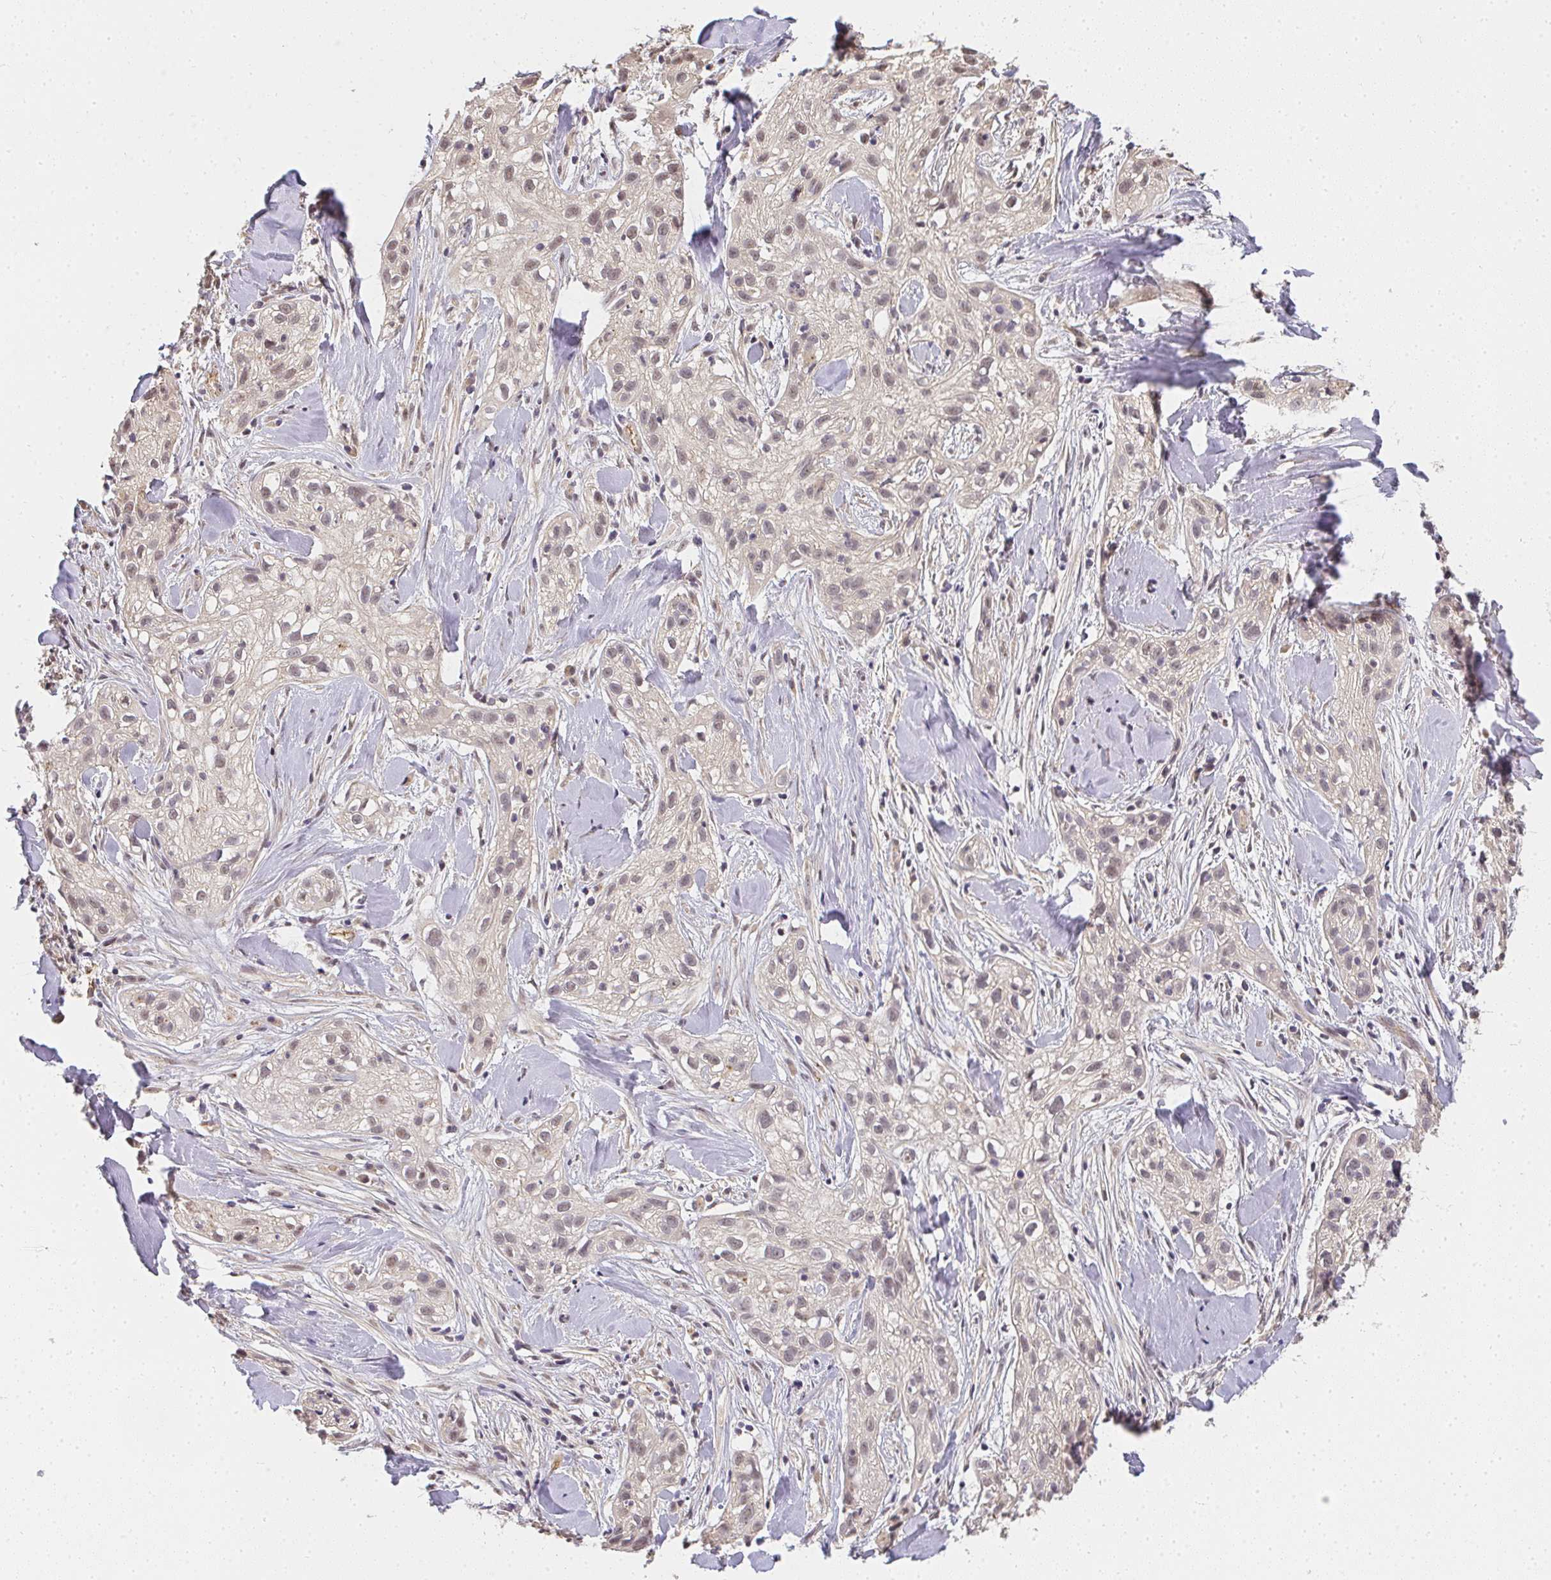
{"staining": {"intensity": "weak", "quantity": "25%-75%", "location": "nuclear"}, "tissue": "skin cancer", "cell_type": "Tumor cells", "image_type": "cancer", "snomed": [{"axis": "morphology", "description": "Squamous cell carcinoma, NOS"}, {"axis": "topography", "description": "Skin"}], "caption": "Tumor cells exhibit weak nuclear positivity in about 25%-75% of cells in squamous cell carcinoma (skin).", "gene": "SLC35B3", "patient": {"sex": "male", "age": 82}}